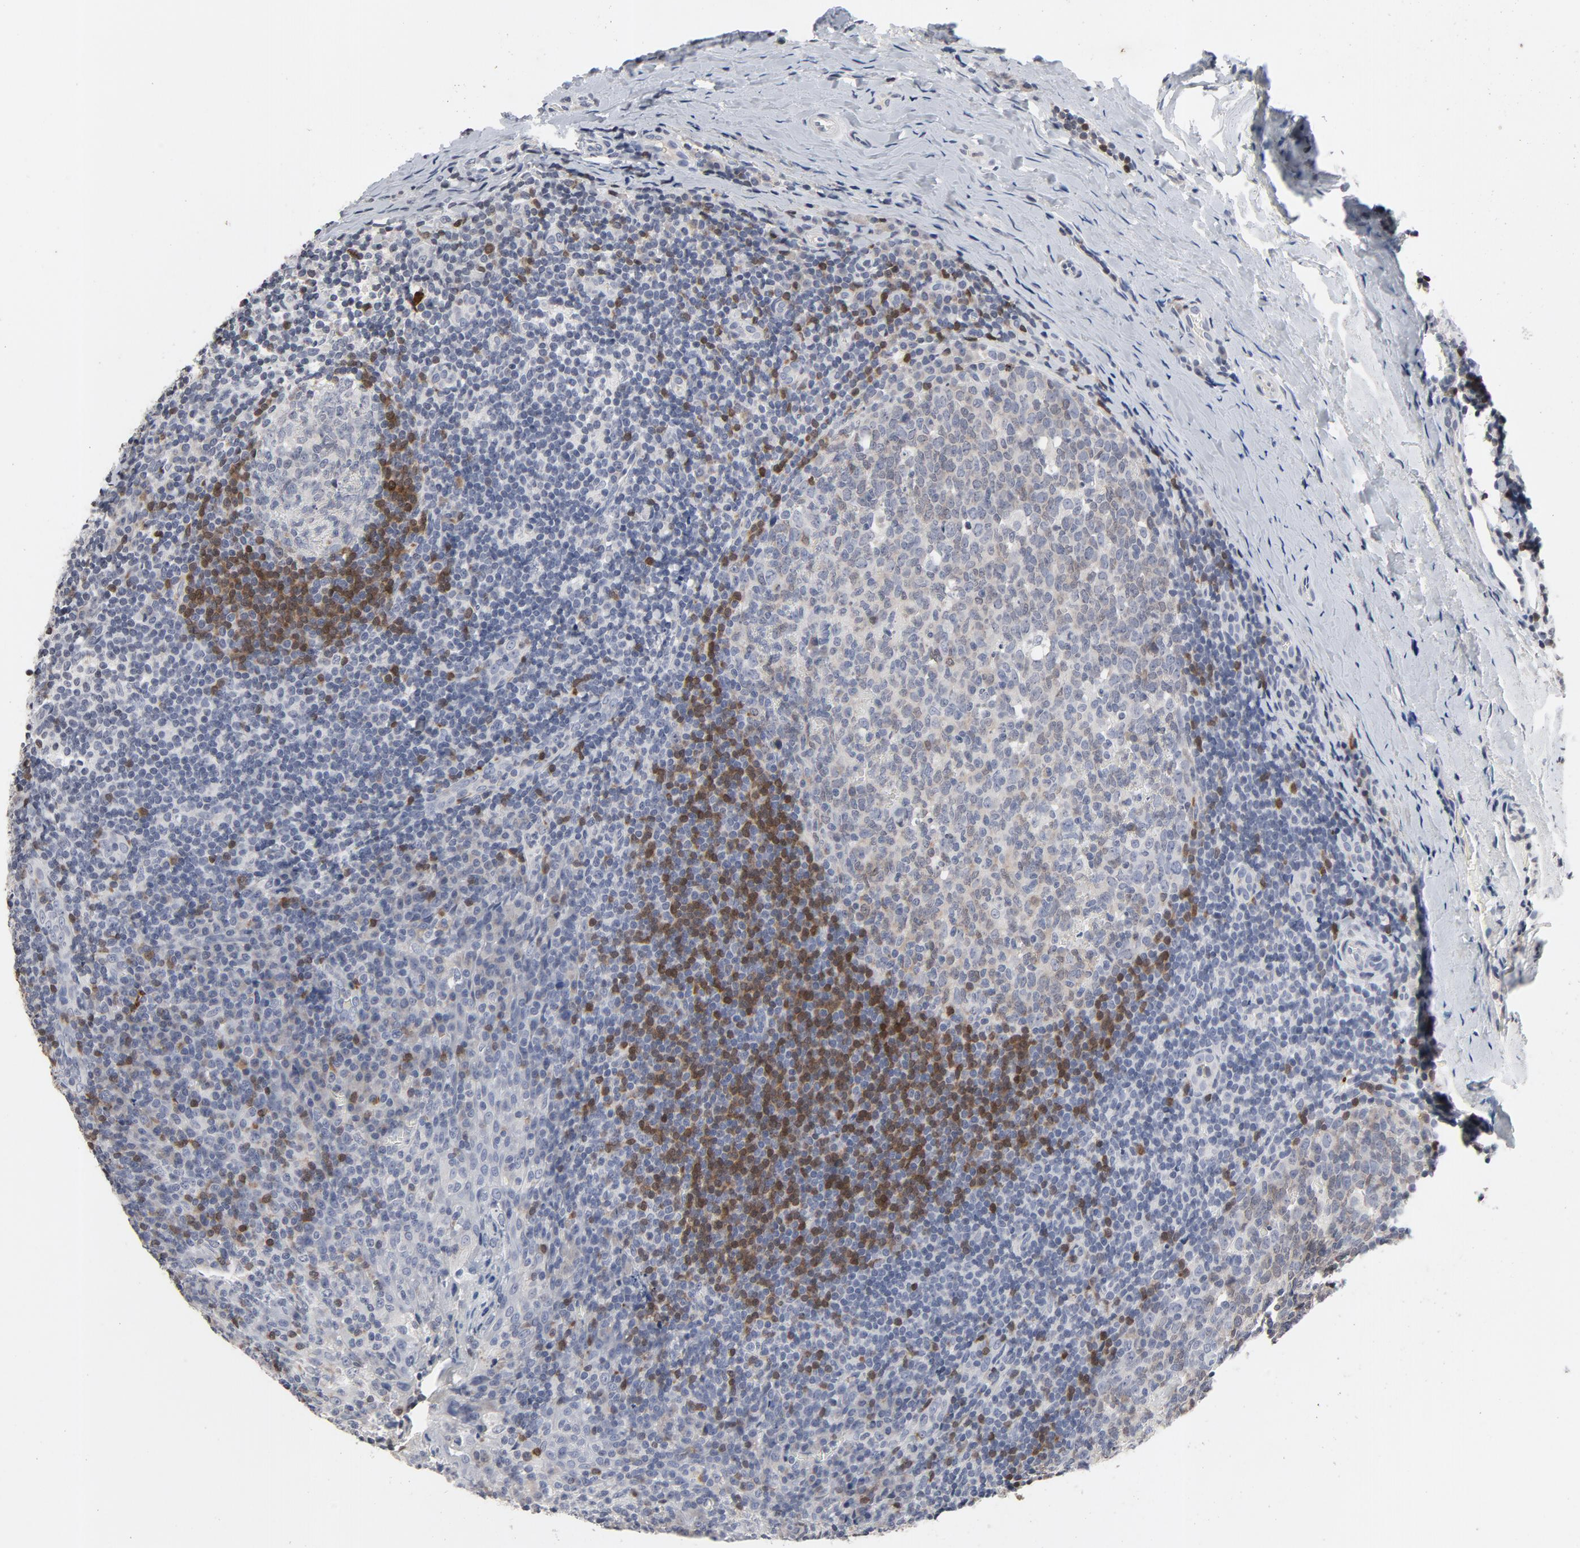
{"staining": {"intensity": "weak", "quantity": "25%-75%", "location": "cytoplasmic/membranous"}, "tissue": "tonsil", "cell_type": "Germinal center cells", "image_type": "normal", "snomed": [{"axis": "morphology", "description": "Normal tissue, NOS"}, {"axis": "topography", "description": "Tonsil"}], "caption": "Immunohistochemical staining of unremarkable human tonsil reveals low levels of weak cytoplasmic/membranous positivity in about 25%-75% of germinal center cells.", "gene": "TCL1A", "patient": {"sex": "male", "age": 31}}